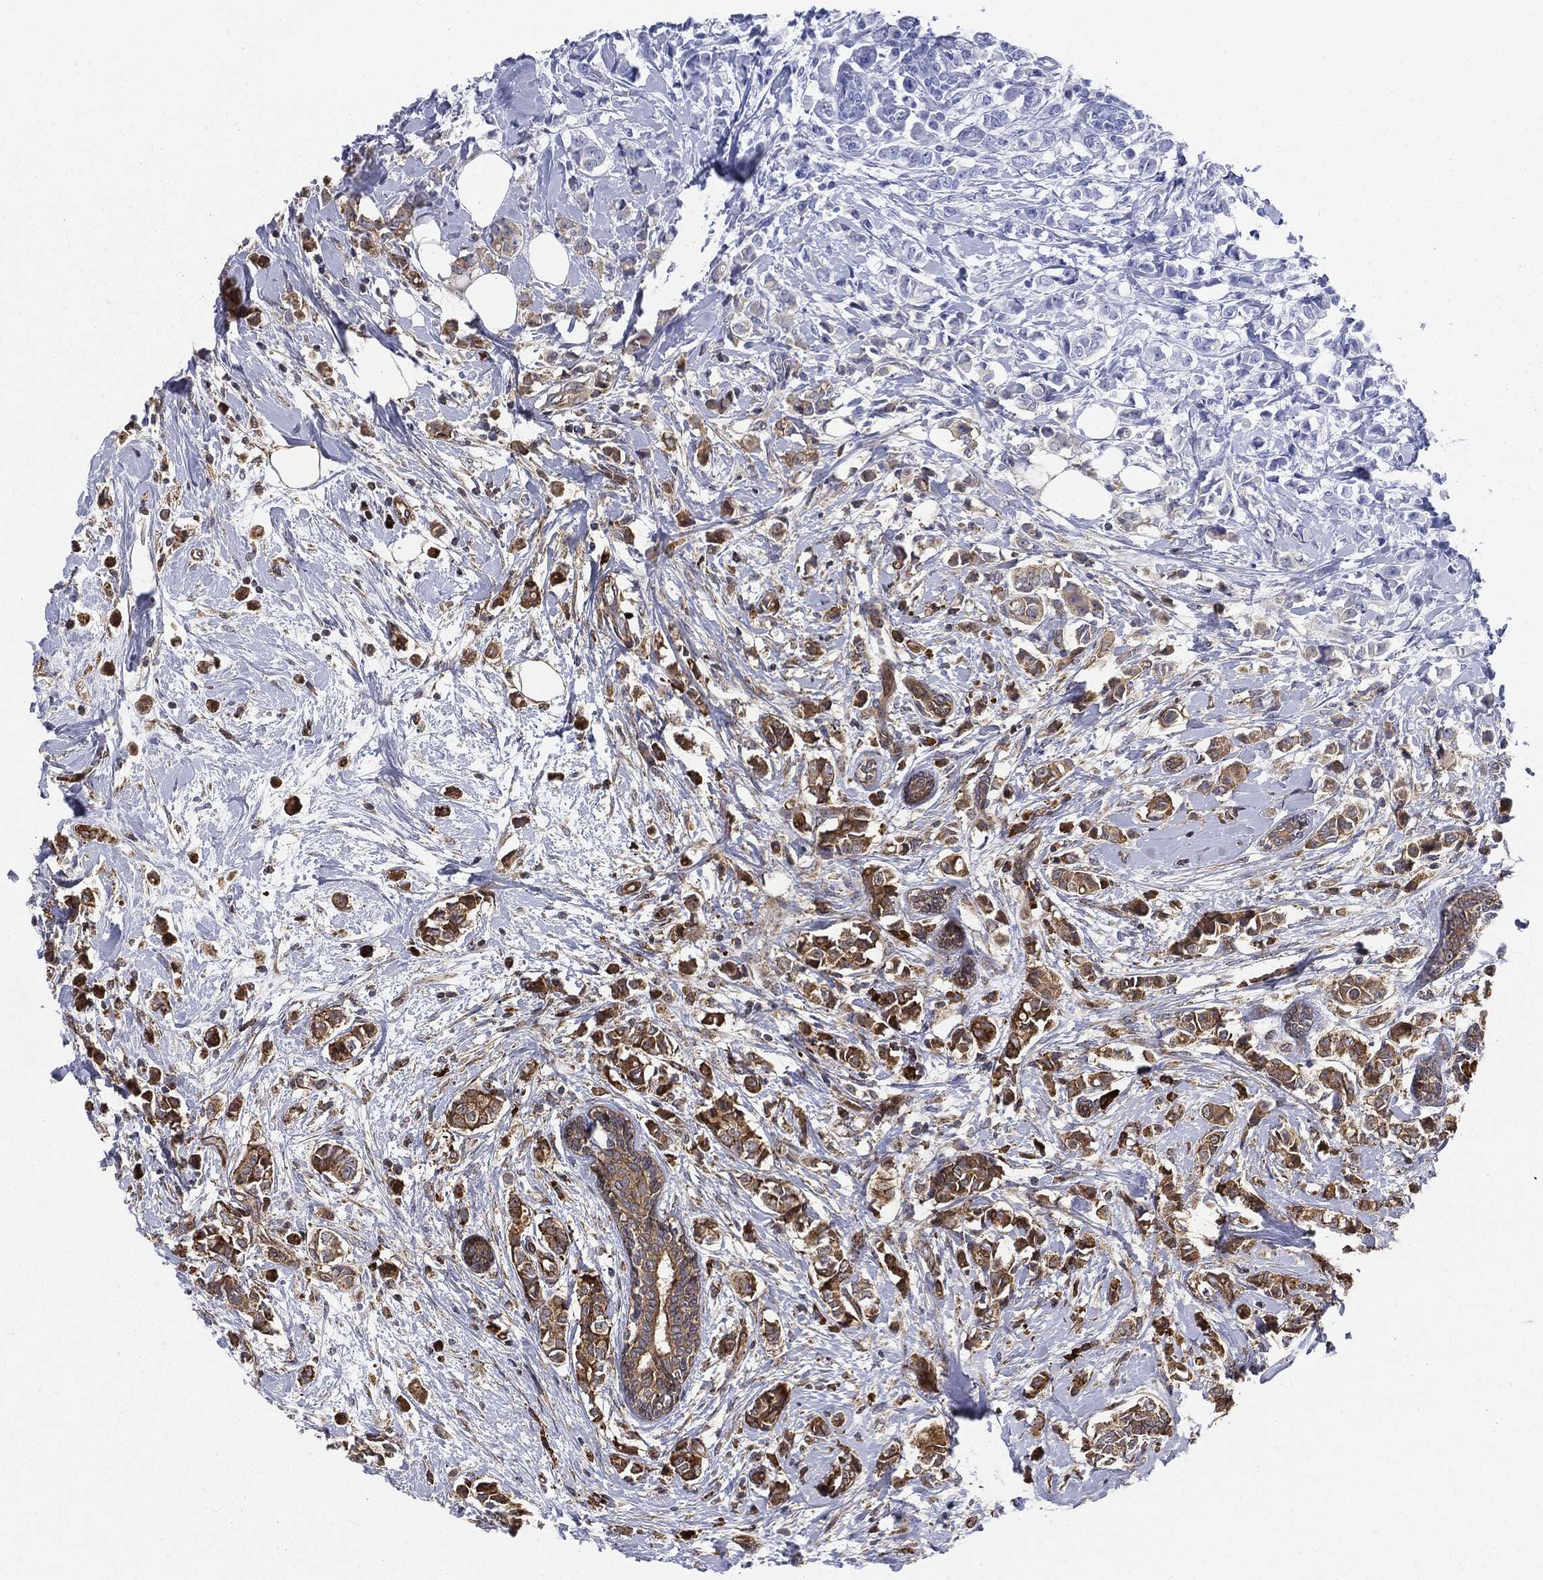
{"staining": {"intensity": "strong", "quantity": ">75%", "location": "cytoplasmic/membranous"}, "tissue": "breast cancer", "cell_type": "Tumor cells", "image_type": "cancer", "snomed": [{"axis": "morphology", "description": "Normal tissue, NOS"}, {"axis": "morphology", "description": "Duct carcinoma"}, {"axis": "topography", "description": "Breast"}], "caption": "Tumor cells reveal high levels of strong cytoplasmic/membranous expression in about >75% of cells in human breast cancer.", "gene": "CYLD", "patient": {"sex": "female", "age": 44}}